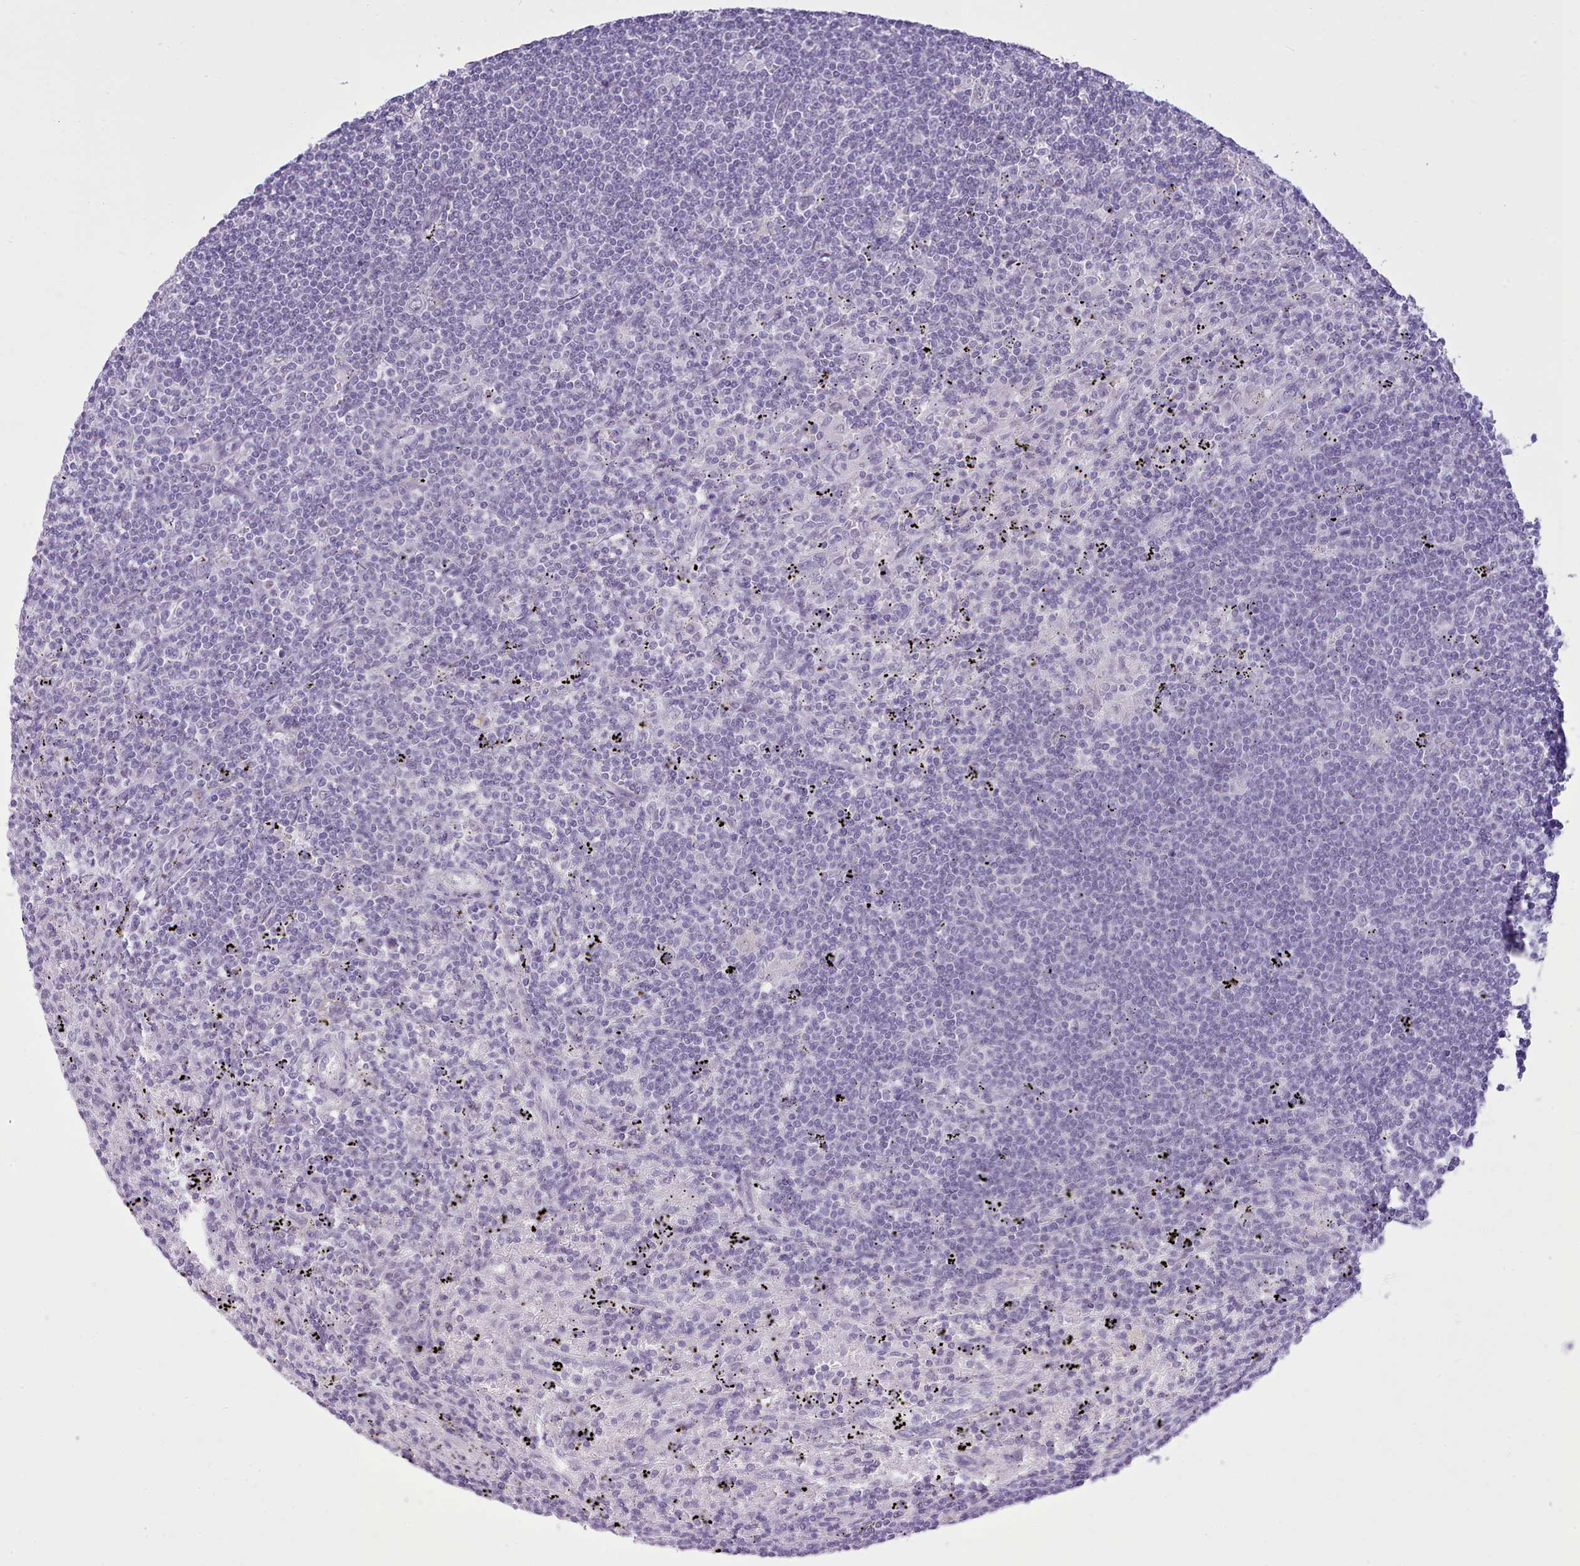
{"staining": {"intensity": "negative", "quantity": "none", "location": "none"}, "tissue": "lymphoma", "cell_type": "Tumor cells", "image_type": "cancer", "snomed": [{"axis": "morphology", "description": "Malignant lymphoma, non-Hodgkin's type, Low grade"}, {"axis": "topography", "description": "Spleen"}], "caption": "This is an IHC micrograph of human lymphoma. There is no expression in tumor cells.", "gene": "FBXO48", "patient": {"sex": "male", "age": 76}}